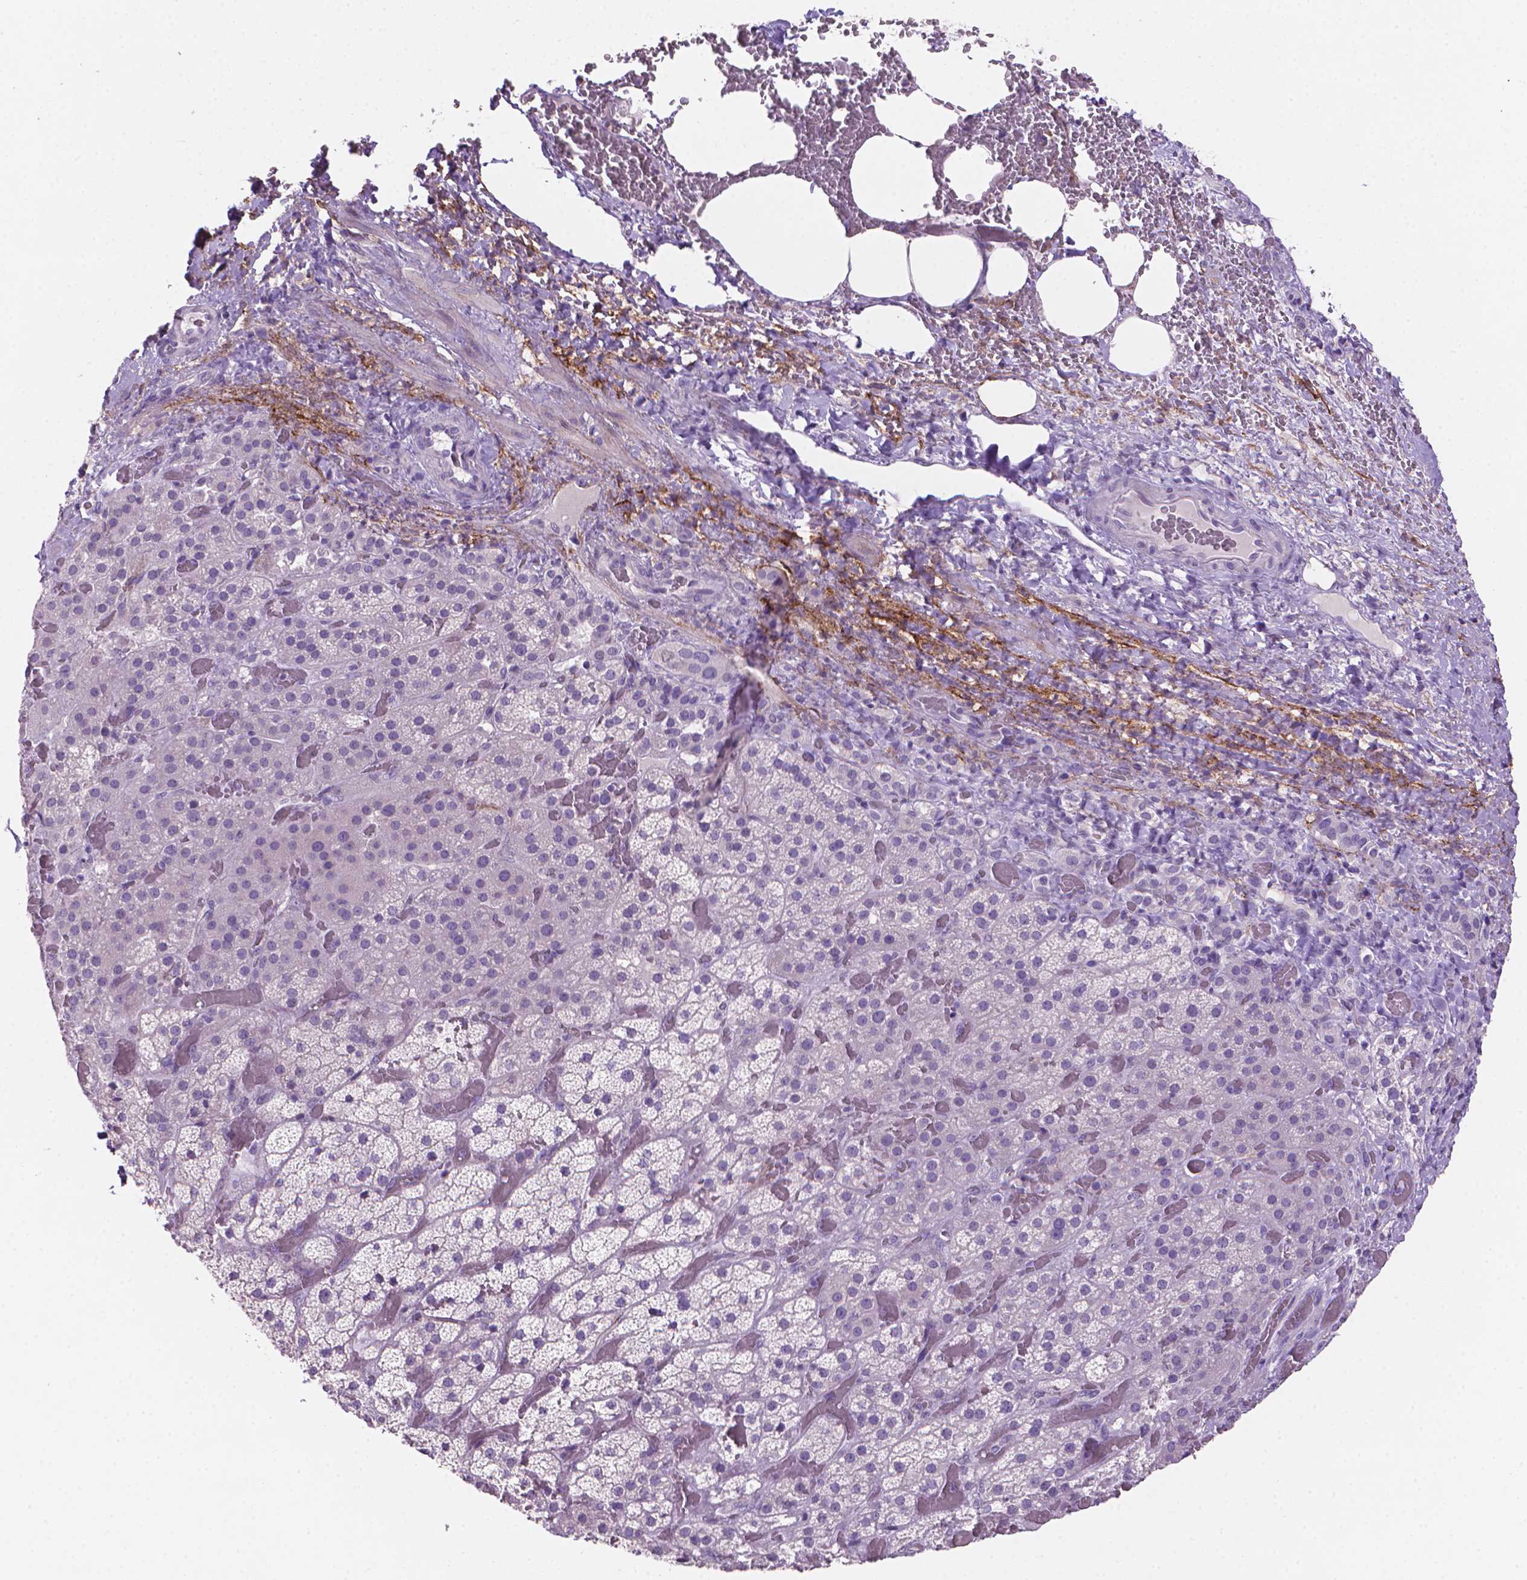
{"staining": {"intensity": "negative", "quantity": "none", "location": "none"}, "tissue": "adrenal gland", "cell_type": "Glandular cells", "image_type": "normal", "snomed": [{"axis": "morphology", "description": "Normal tissue, NOS"}, {"axis": "topography", "description": "Adrenal gland"}], "caption": "A high-resolution photomicrograph shows immunohistochemistry (IHC) staining of normal adrenal gland, which reveals no significant expression in glandular cells.", "gene": "MUC1", "patient": {"sex": "male", "age": 57}}